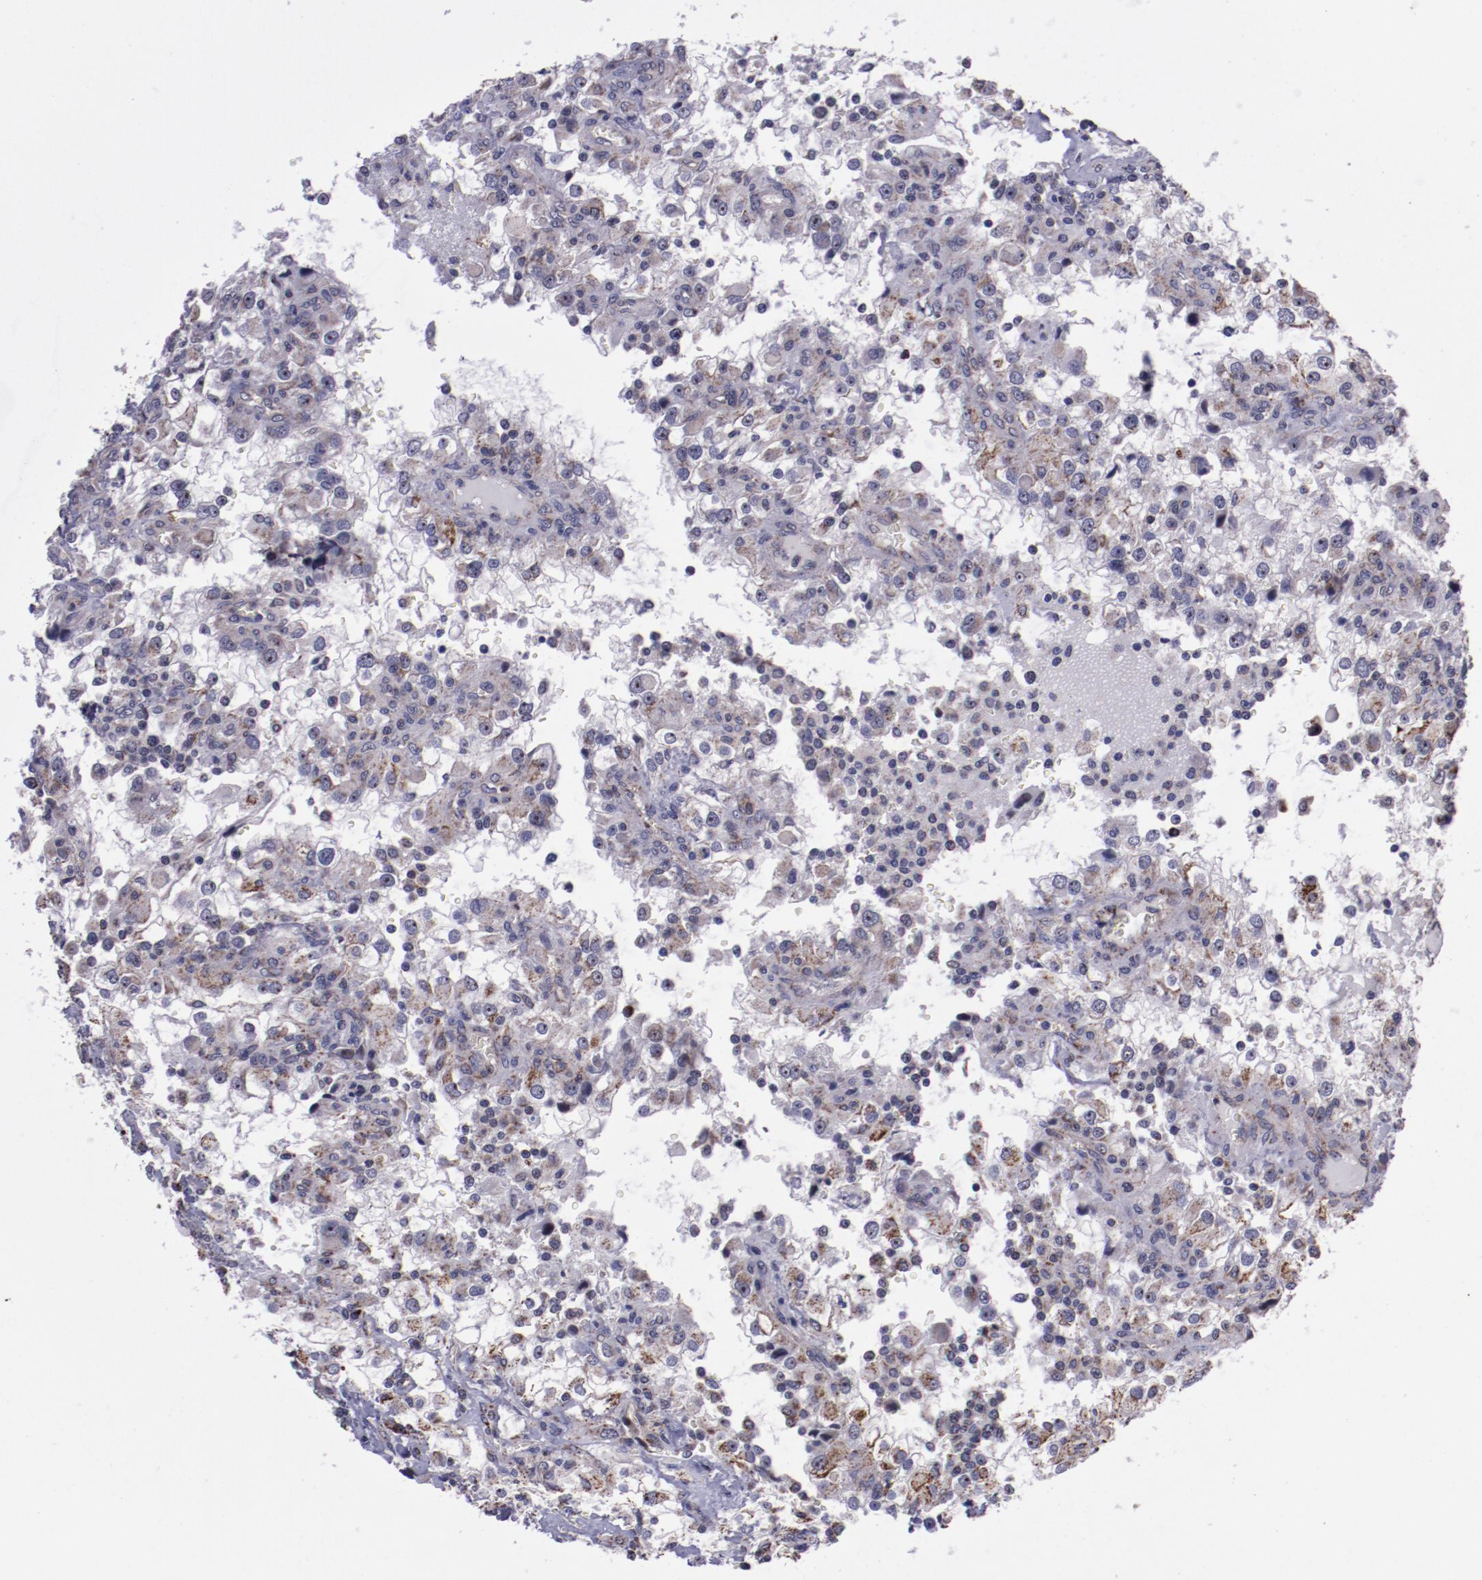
{"staining": {"intensity": "weak", "quantity": "25%-75%", "location": "cytoplasmic/membranous"}, "tissue": "renal cancer", "cell_type": "Tumor cells", "image_type": "cancer", "snomed": [{"axis": "morphology", "description": "Adenocarcinoma, NOS"}, {"axis": "topography", "description": "Kidney"}], "caption": "Adenocarcinoma (renal) tissue displays weak cytoplasmic/membranous expression in approximately 25%-75% of tumor cells, visualized by immunohistochemistry. (Brightfield microscopy of DAB IHC at high magnification).", "gene": "LONP1", "patient": {"sex": "female", "age": 52}}